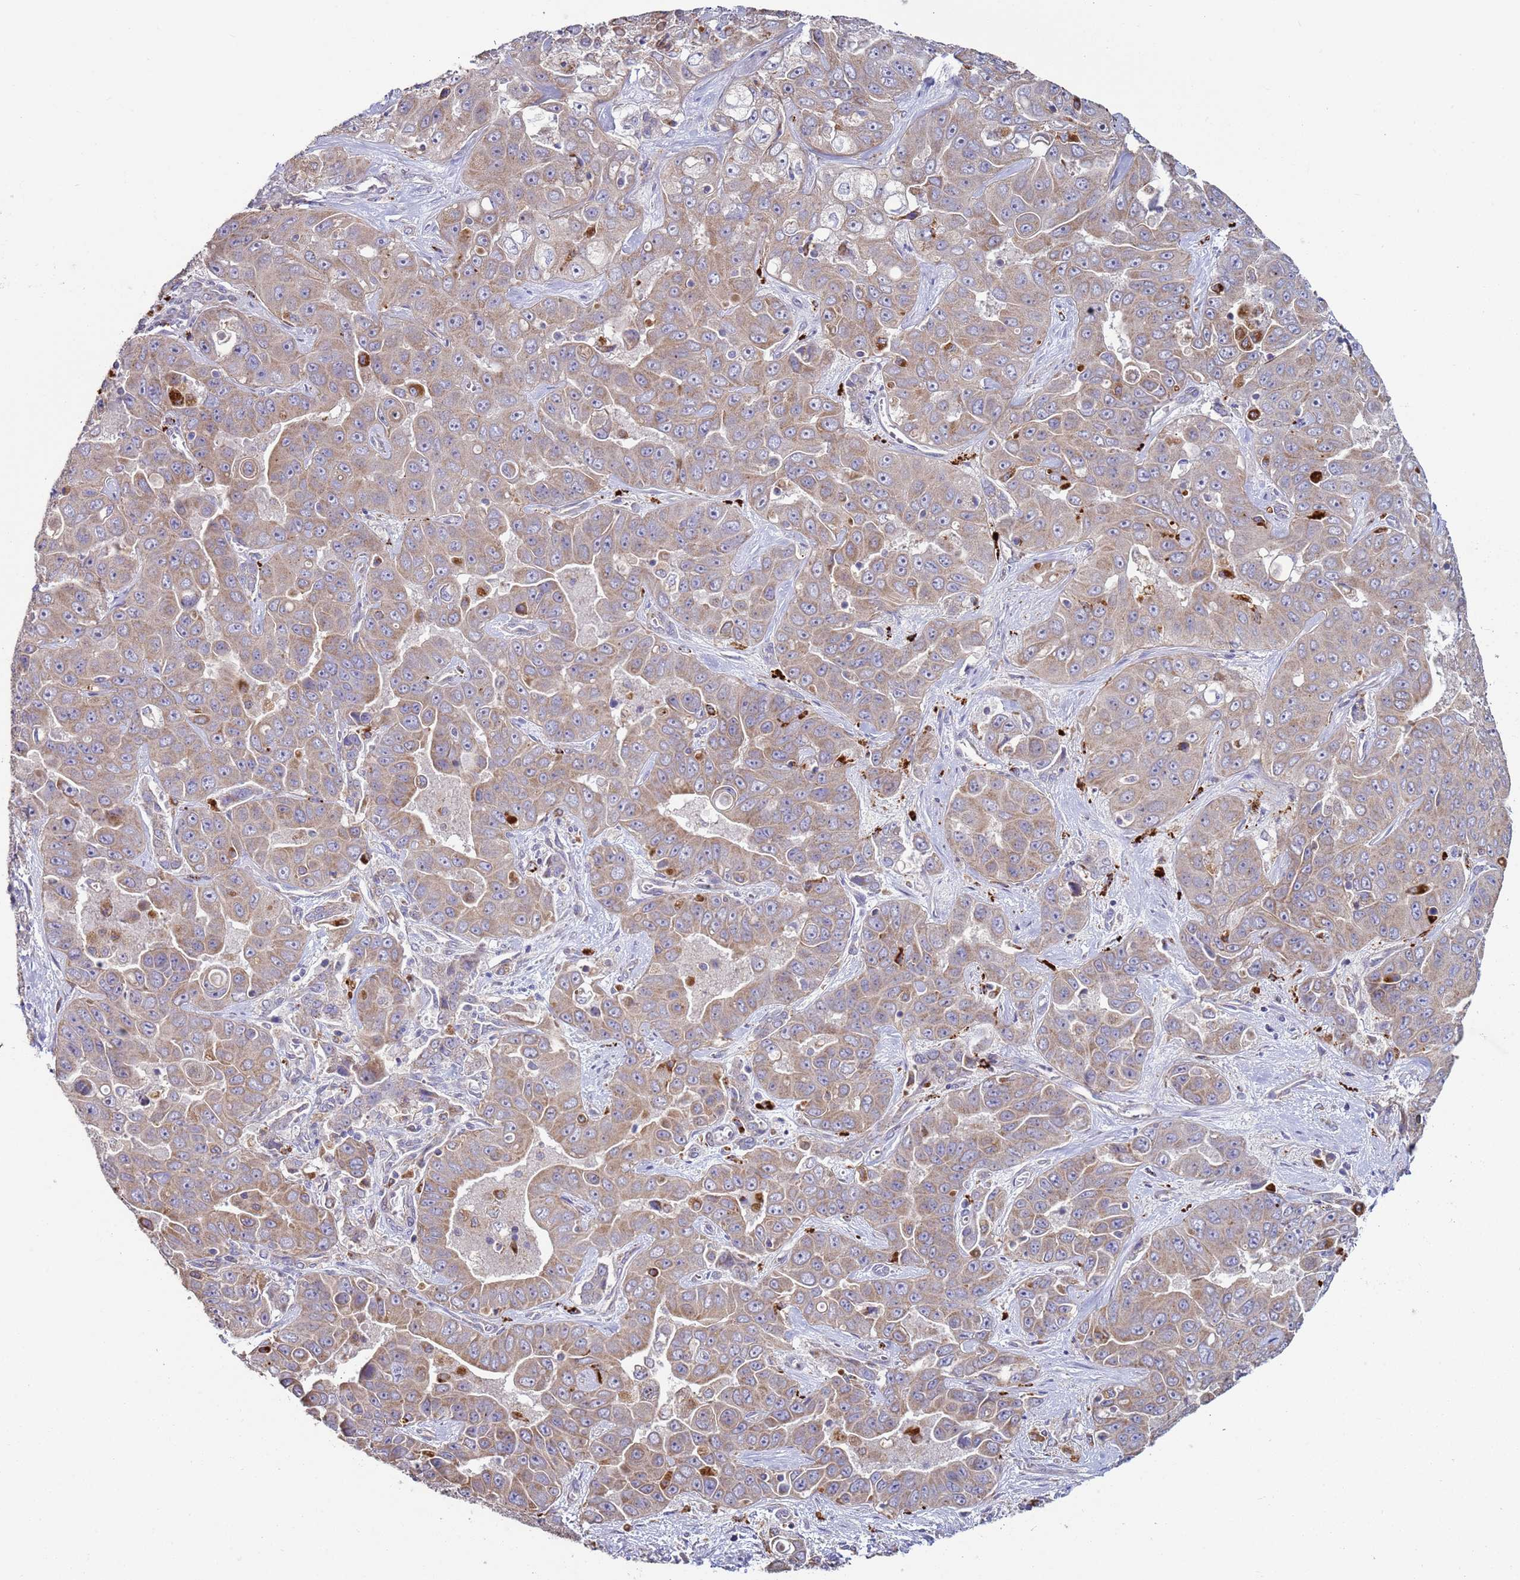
{"staining": {"intensity": "weak", "quantity": "25%-75%", "location": "cytoplasmic/membranous"}, "tissue": "liver cancer", "cell_type": "Tumor cells", "image_type": "cancer", "snomed": [{"axis": "morphology", "description": "Cholangiocarcinoma"}, {"axis": "topography", "description": "Liver"}], "caption": "This is an image of immunohistochemistry staining of liver cholangiocarcinoma, which shows weak staining in the cytoplasmic/membranous of tumor cells.", "gene": "DIP2B", "patient": {"sex": "female", "age": 52}}